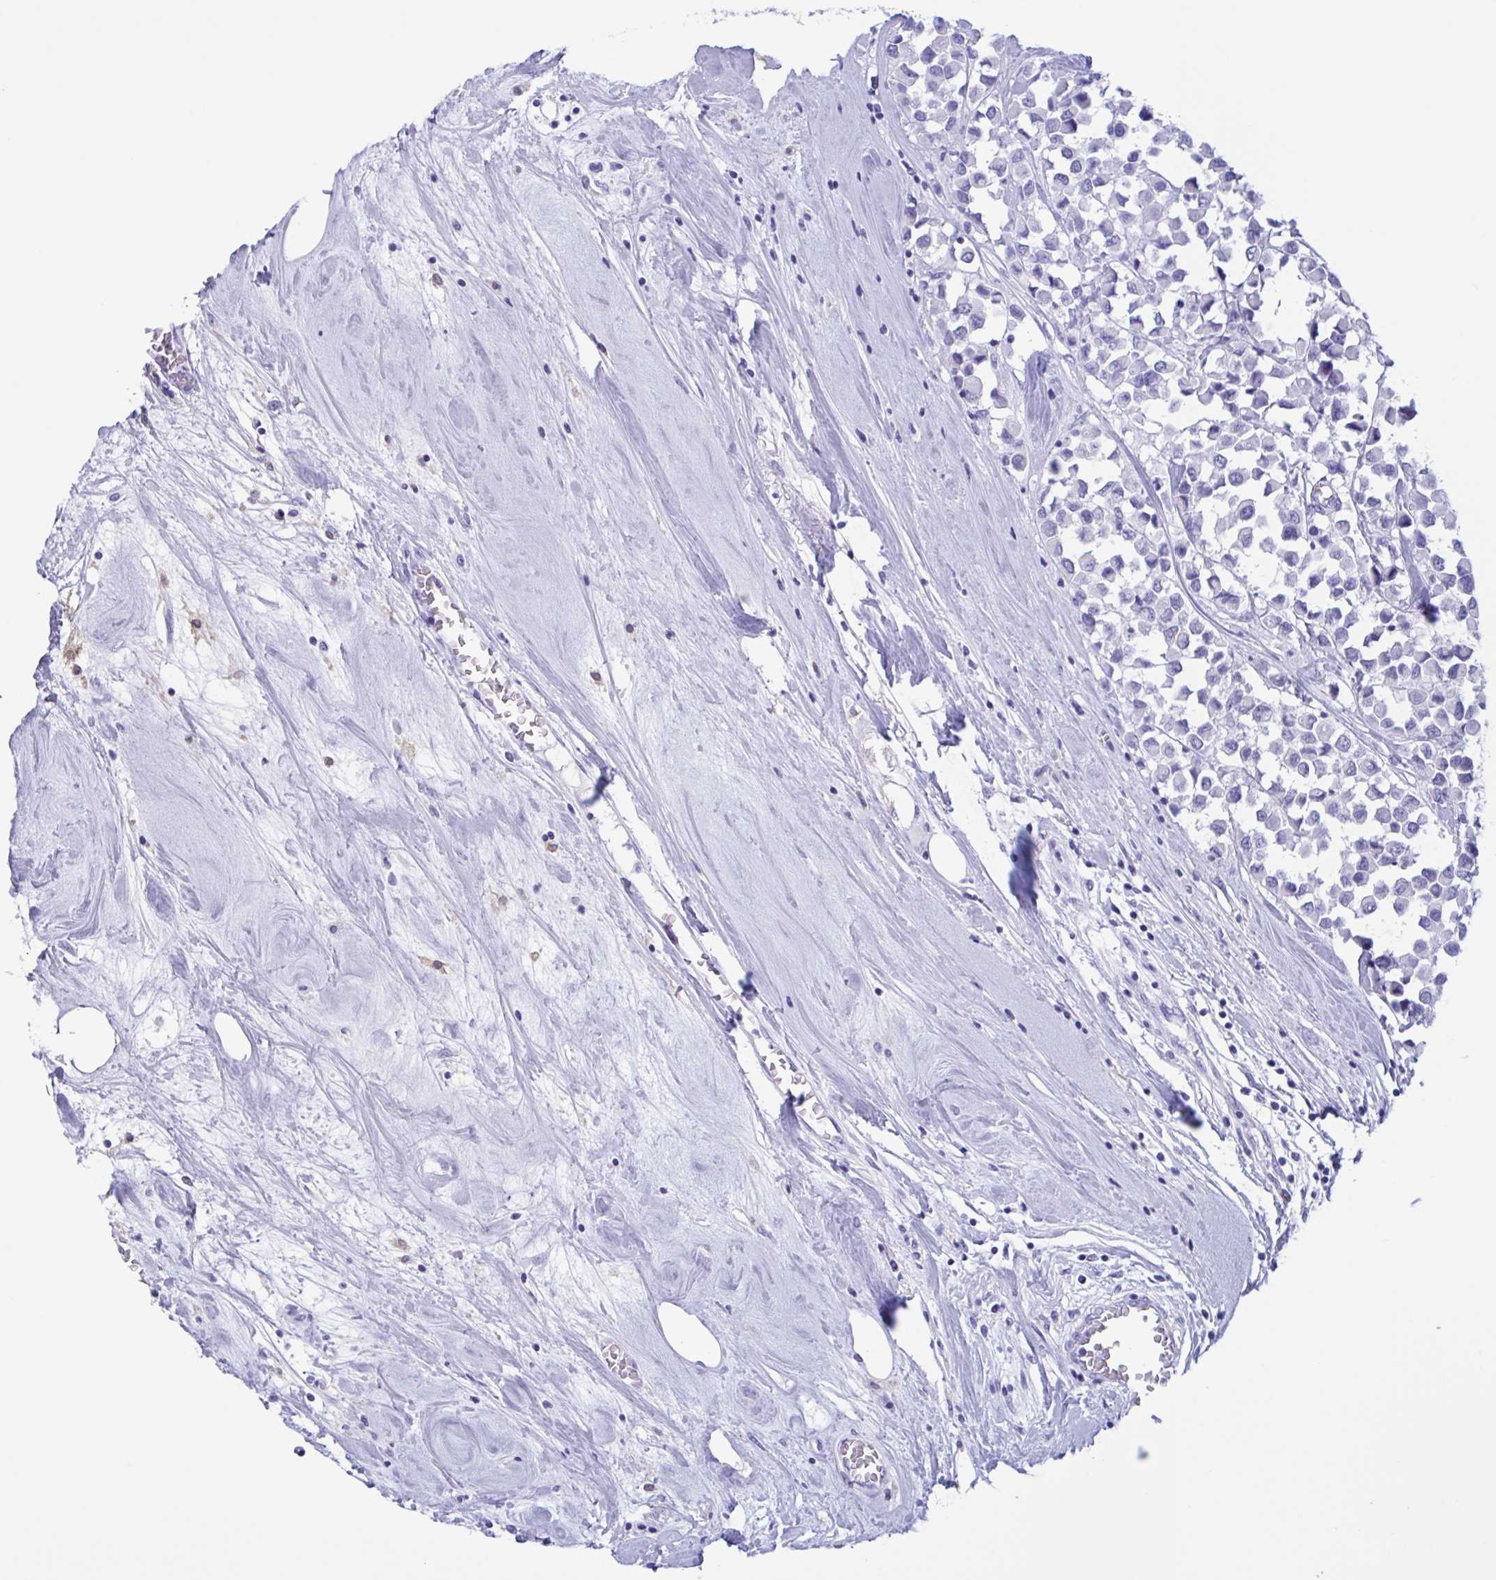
{"staining": {"intensity": "negative", "quantity": "none", "location": "none"}, "tissue": "breast cancer", "cell_type": "Tumor cells", "image_type": "cancer", "snomed": [{"axis": "morphology", "description": "Duct carcinoma"}, {"axis": "topography", "description": "Breast"}], "caption": "The image displays no staining of tumor cells in intraductal carcinoma (breast).", "gene": "ZNF850", "patient": {"sex": "female", "age": 61}}